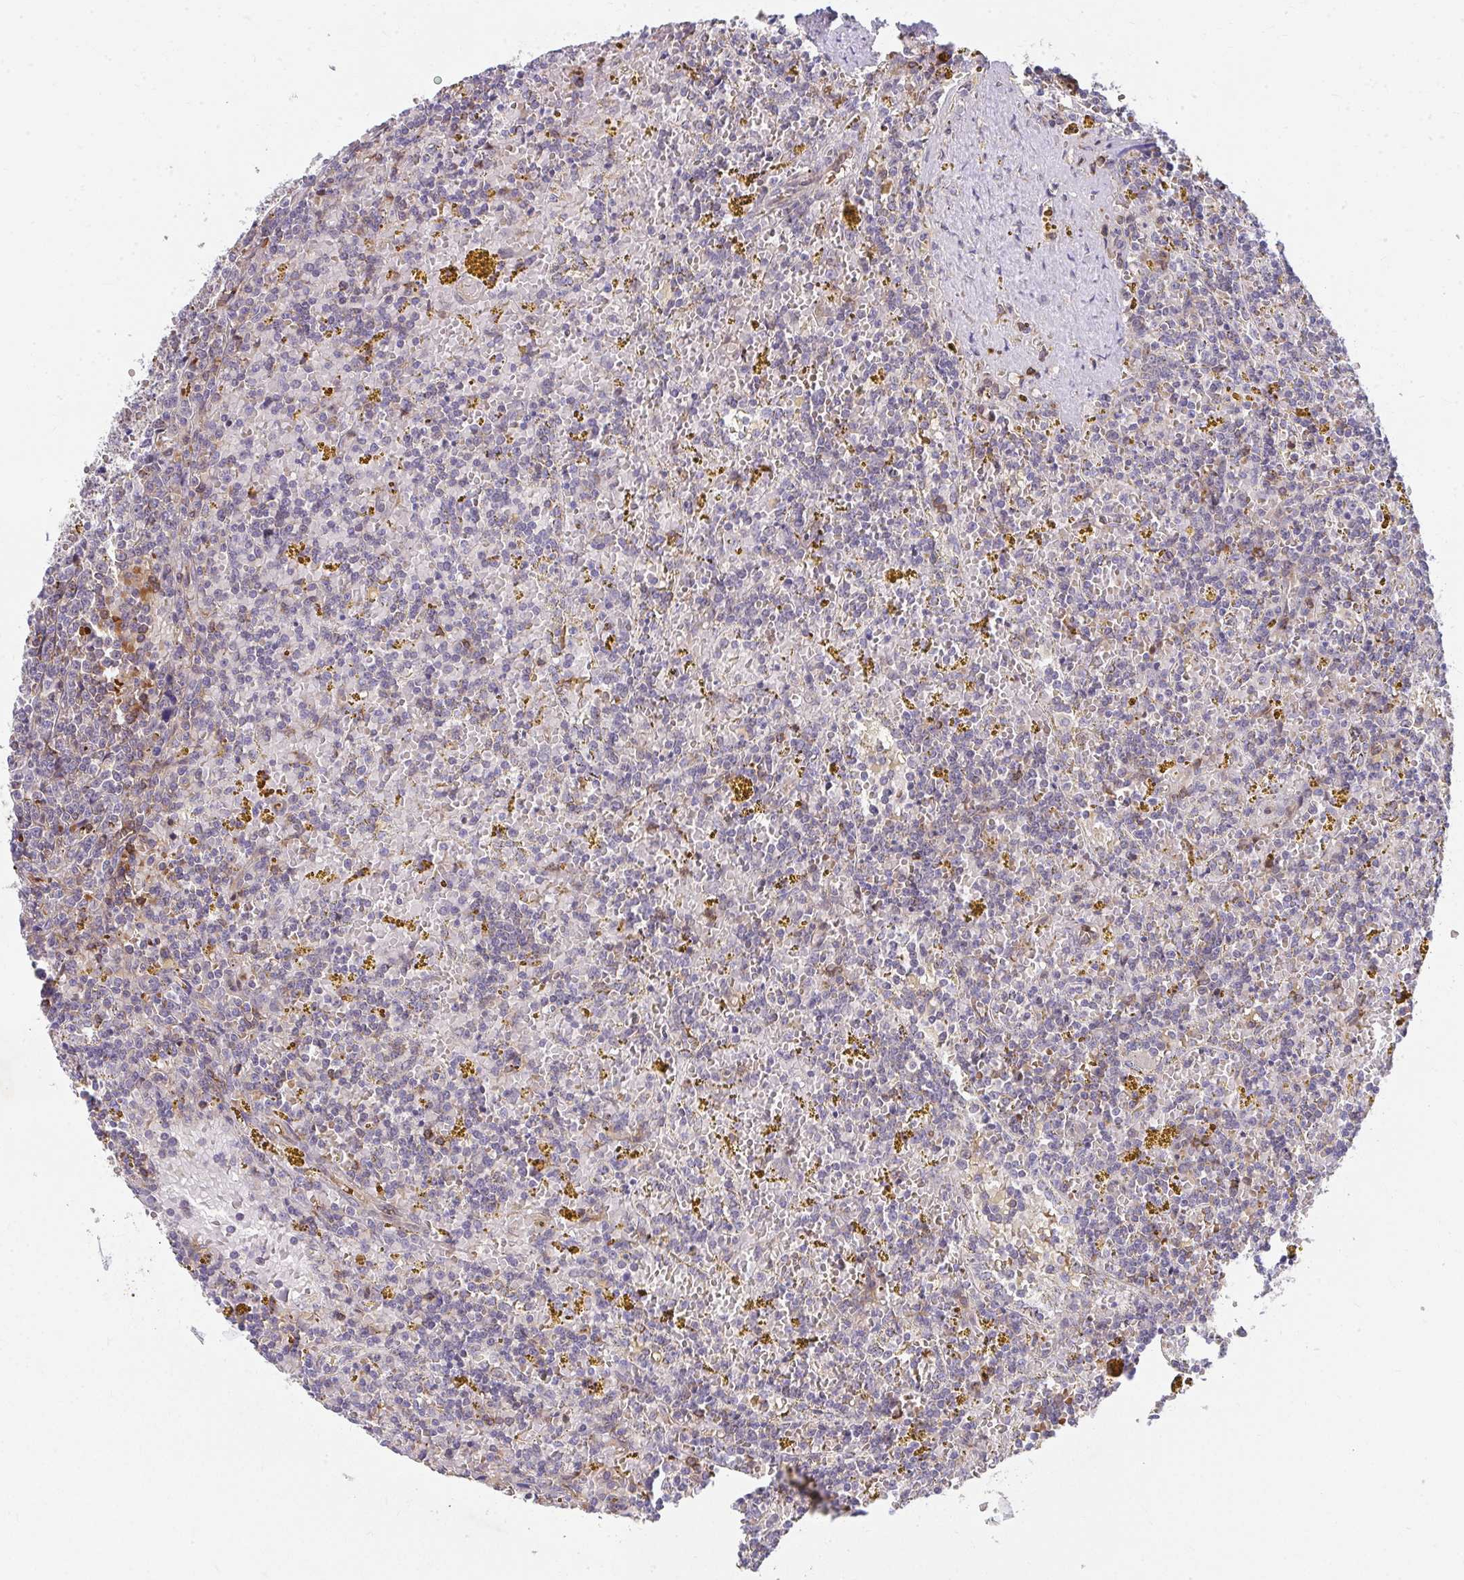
{"staining": {"intensity": "weak", "quantity": "<25%", "location": "cytoplasmic/membranous"}, "tissue": "lymphoma", "cell_type": "Tumor cells", "image_type": "cancer", "snomed": [{"axis": "morphology", "description": "Malignant lymphoma, non-Hodgkin's type, Low grade"}, {"axis": "topography", "description": "Spleen"}, {"axis": "topography", "description": "Lymph node"}], "caption": "High power microscopy photomicrograph of an immunohistochemistry photomicrograph of low-grade malignant lymphoma, non-Hodgkin's type, revealing no significant positivity in tumor cells.", "gene": "FOXN3", "patient": {"sex": "female", "age": 66}}